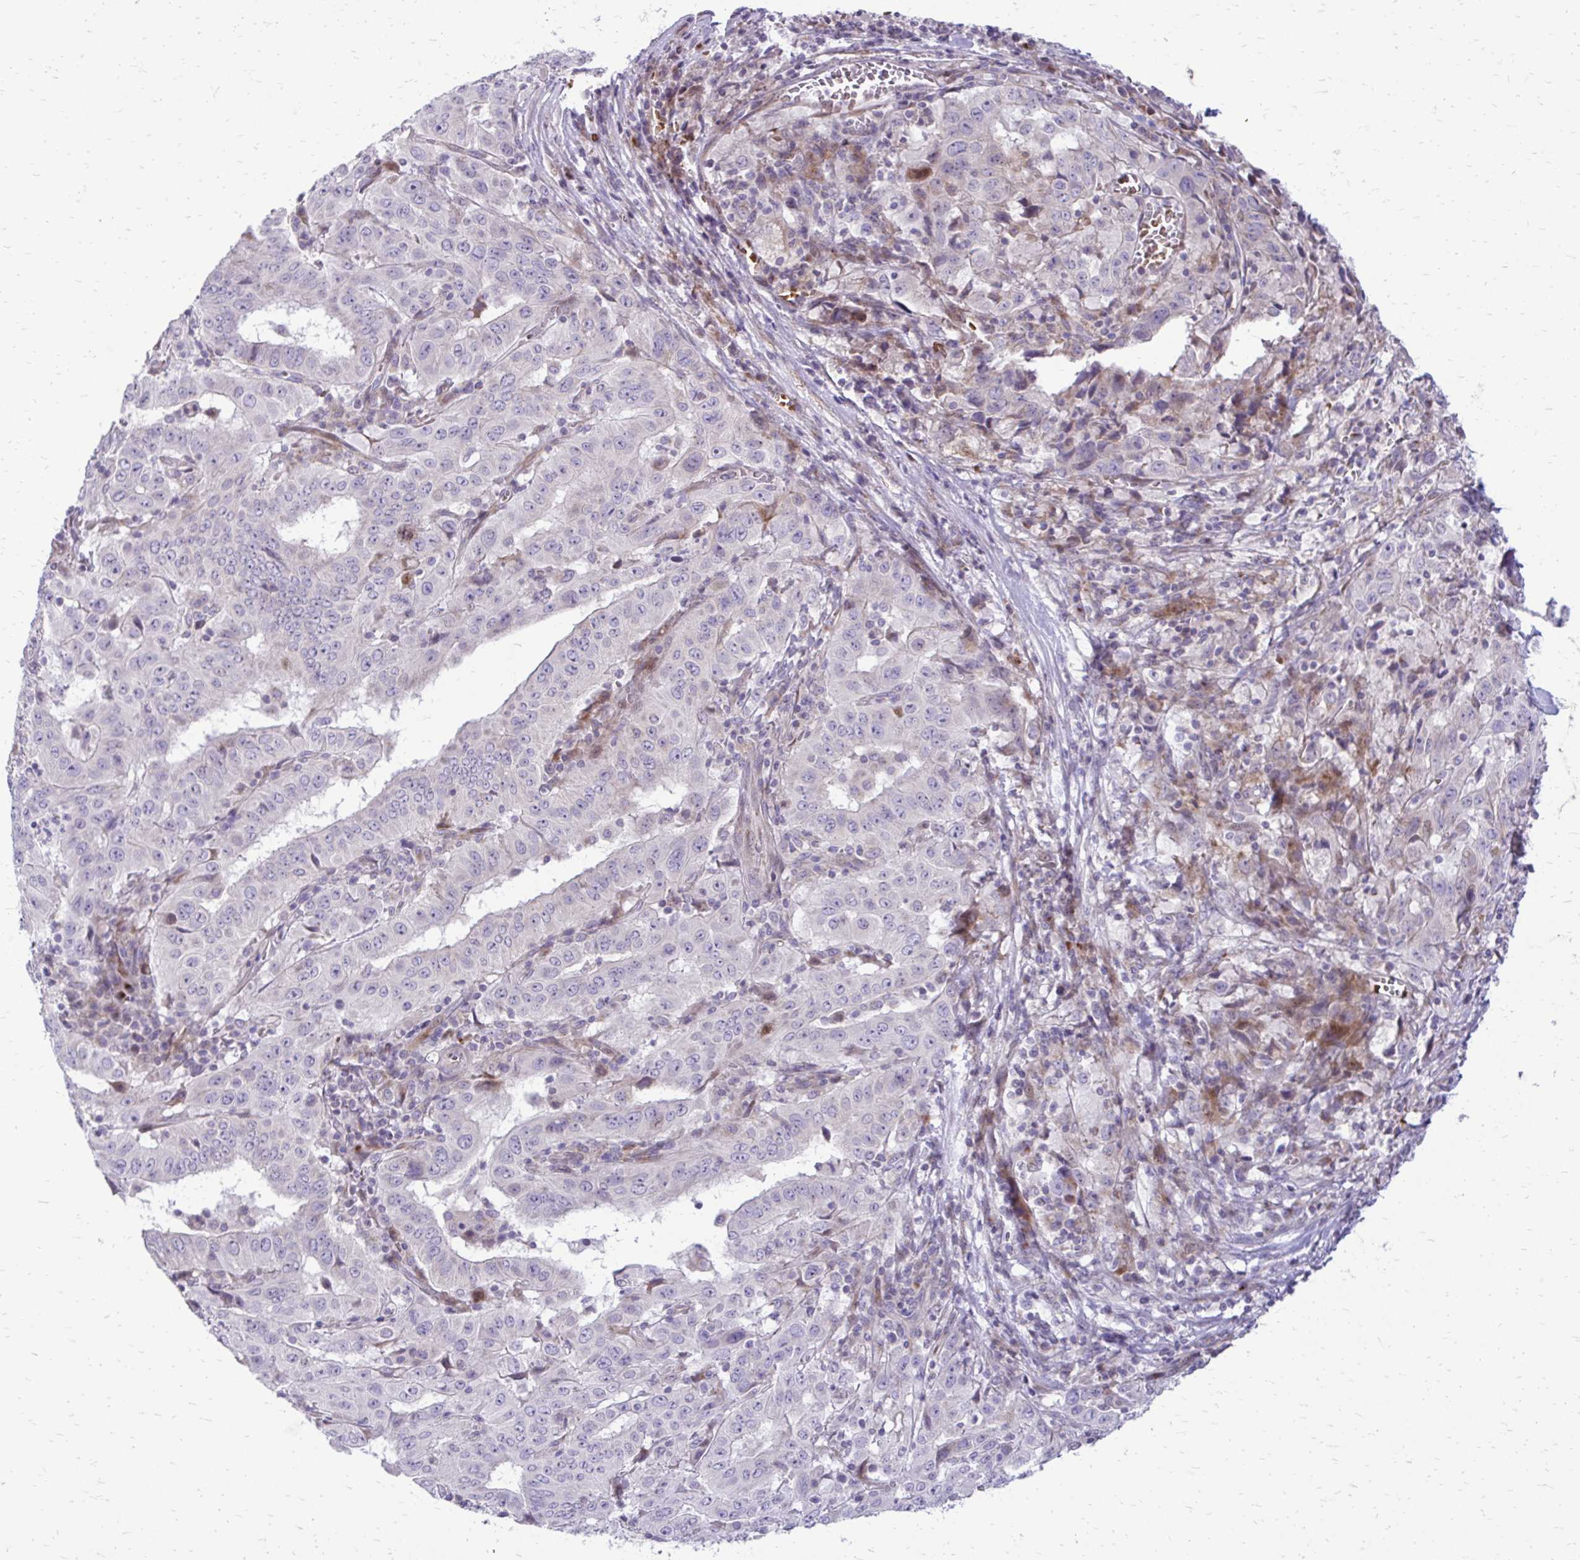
{"staining": {"intensity": "negative", "quantity": "none", "location": "none"}, "tissue": "pancreatic cancer", "cell_type": "Tumor cells", "image_type": "cancer", "snomed": [{"axis": "morphology", "description": "Adenocarcinoma, NOS"}, {"axis": "topography", "description": "Pancreas"}], "caption": "Immunohistochemistry (IHC) photomicrograph of neoplastic tissue: human pancreatic adenocarcinoma stained with DAB displays no significant protein expression in tumor cells. (Immunohistochemistry (IHC), brightfield microscopy, high magnification).", "gene": "FUNDC2", "patient": {"sex": "male", "age": 63}}